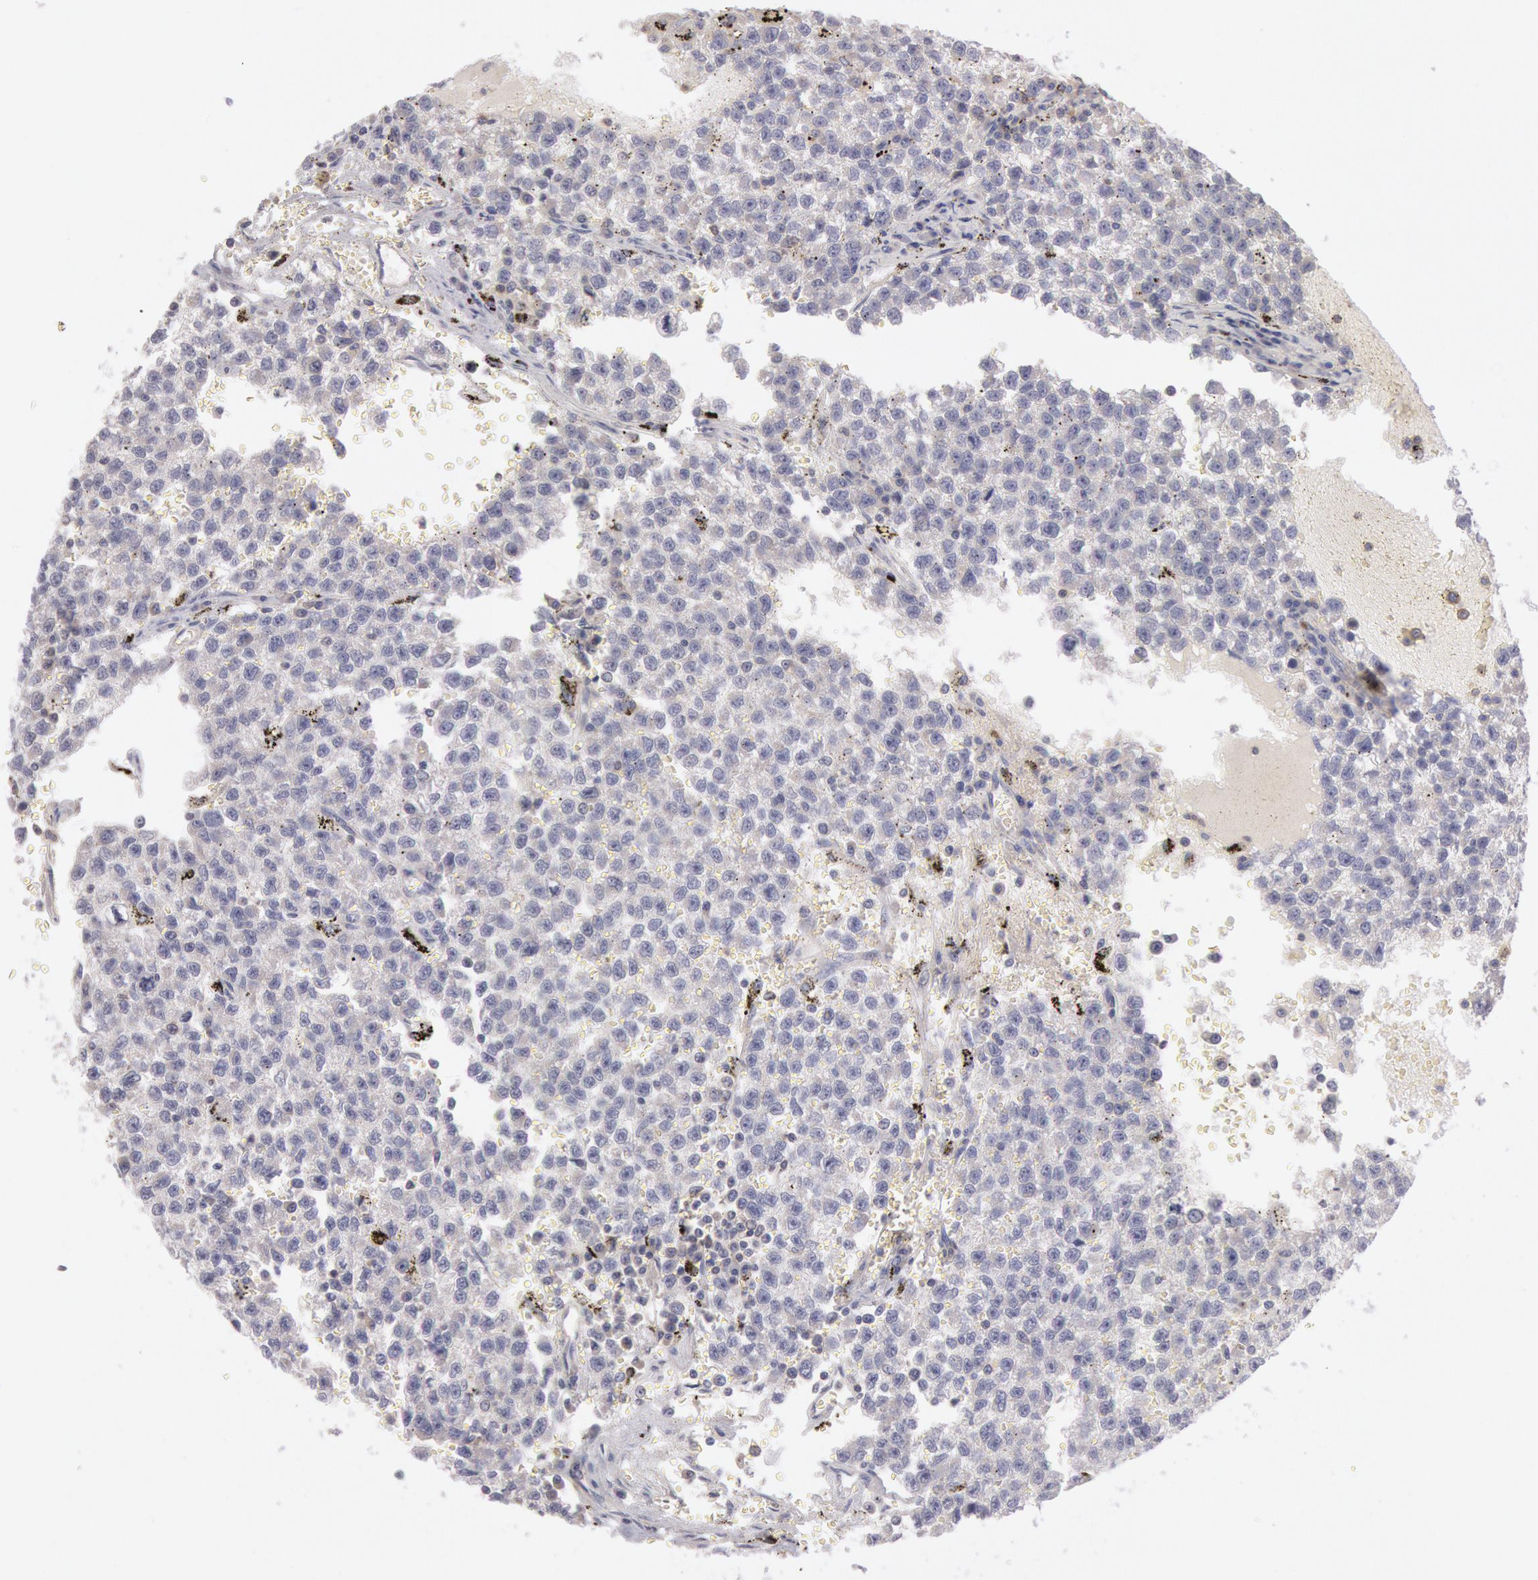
{"staining": {"intensity": "negative", "quantity": "none", "location": "none"}, "tissue": "testis cancer", "cell_type": "Tumor cells", "image_type": "cancer", "snomed": [{"axis": "morphology", "description": "Seminoma, NOS"}, {"axis": "topography", "description": "Testis"}], "caption": "Protein analysis of testis seminoma demonstrates no significant staining in tumor cells.", "gene": "PIK3R1", "patient": {"sex": "male", "age": 35}}